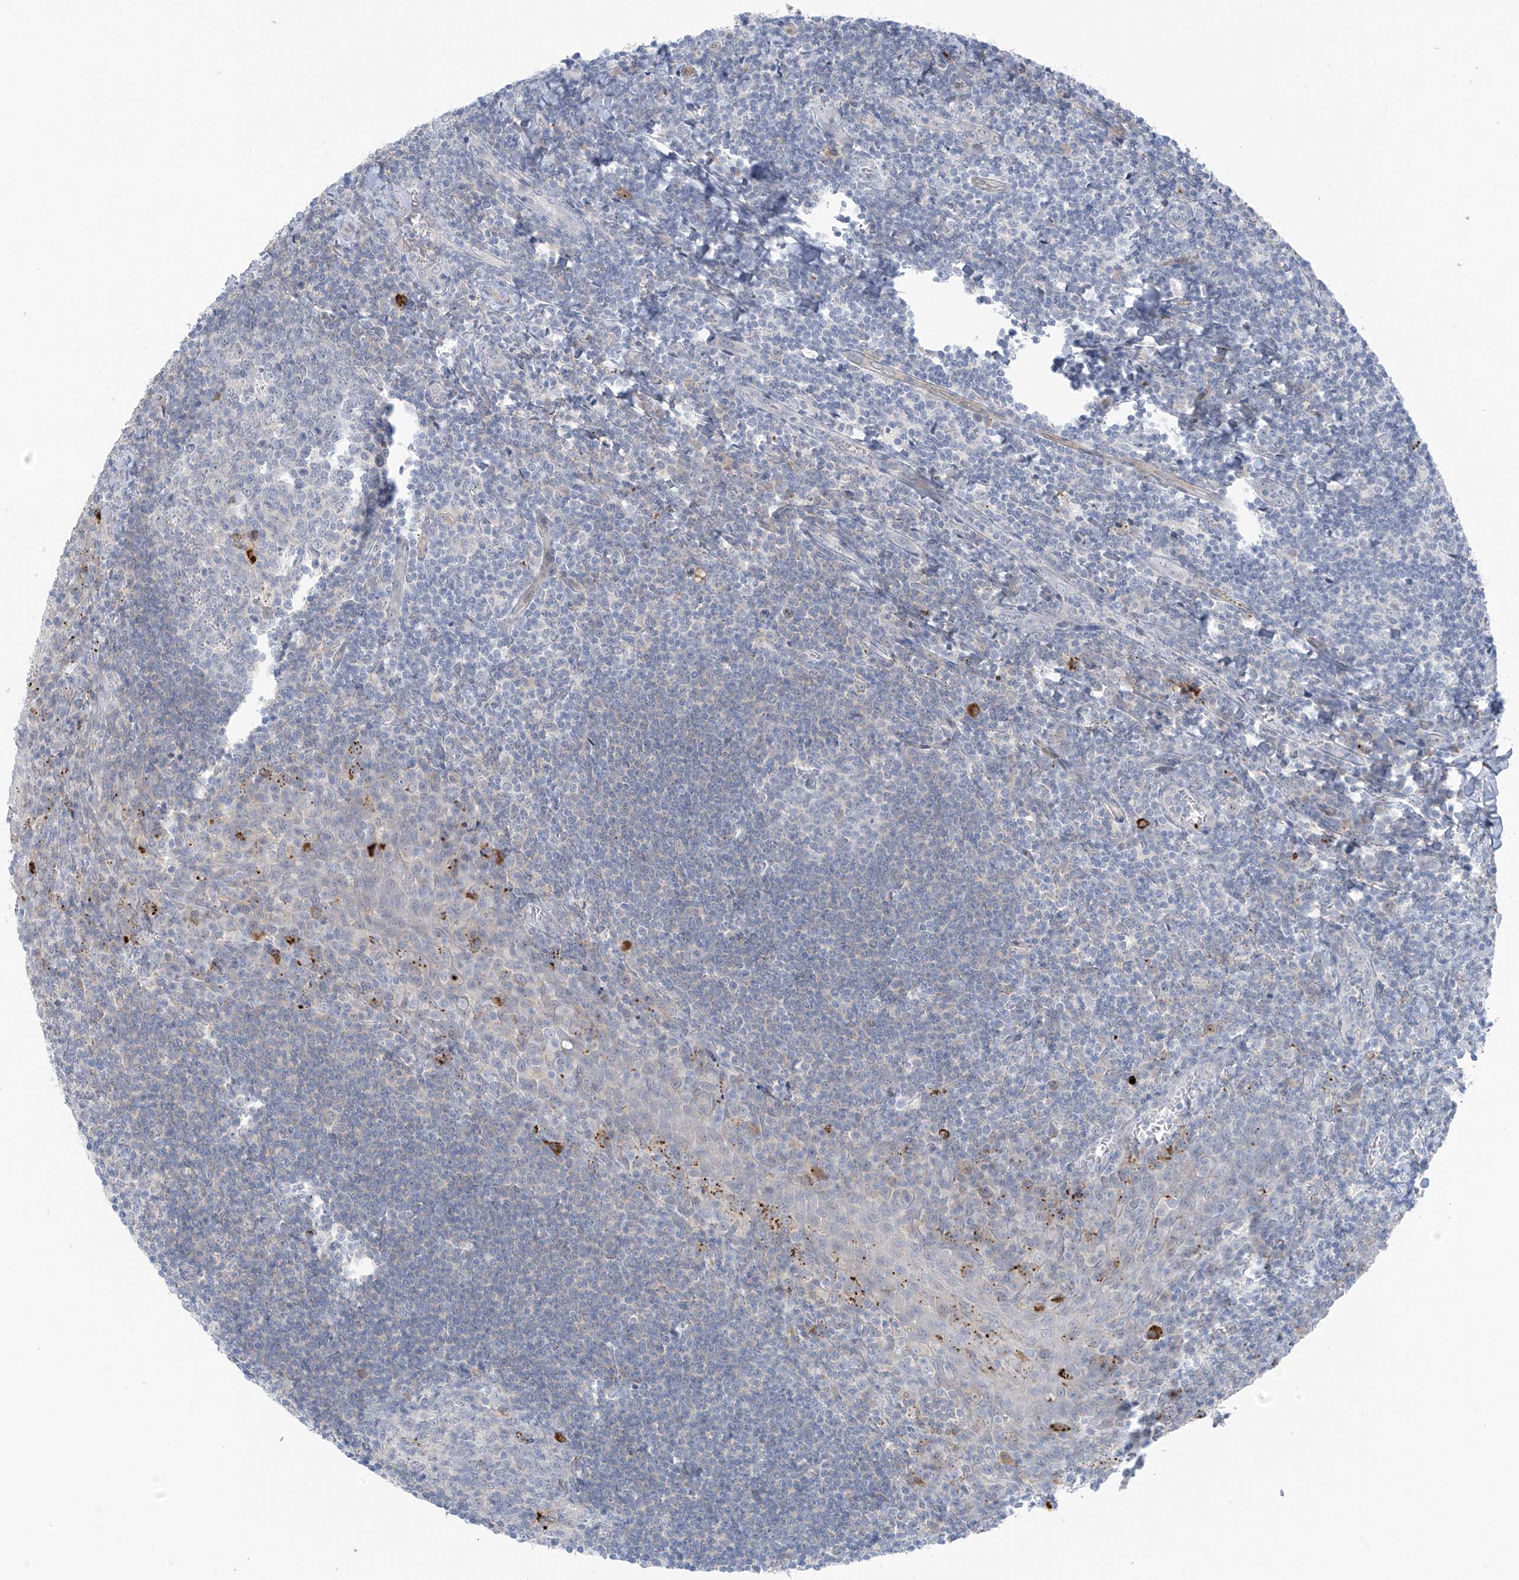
{"staining": {"intensity": "negative", "quantity": "none", "location": "none"}, "tissue": "tonsil", "cell_type": "Germinal center cells", "image_type": "normal", "snomed": [{"axis": "morphology", "description": "Normal tissue, NOS"}, {"axis": "topography", "description": "Tonsil"}], "caption": "Immunohistochemical staining of benign tonsil exhibits no significant positivity in germinal center cells.", "gene": "ZNF793", "patient": {"sex": "male", "age": 27}}